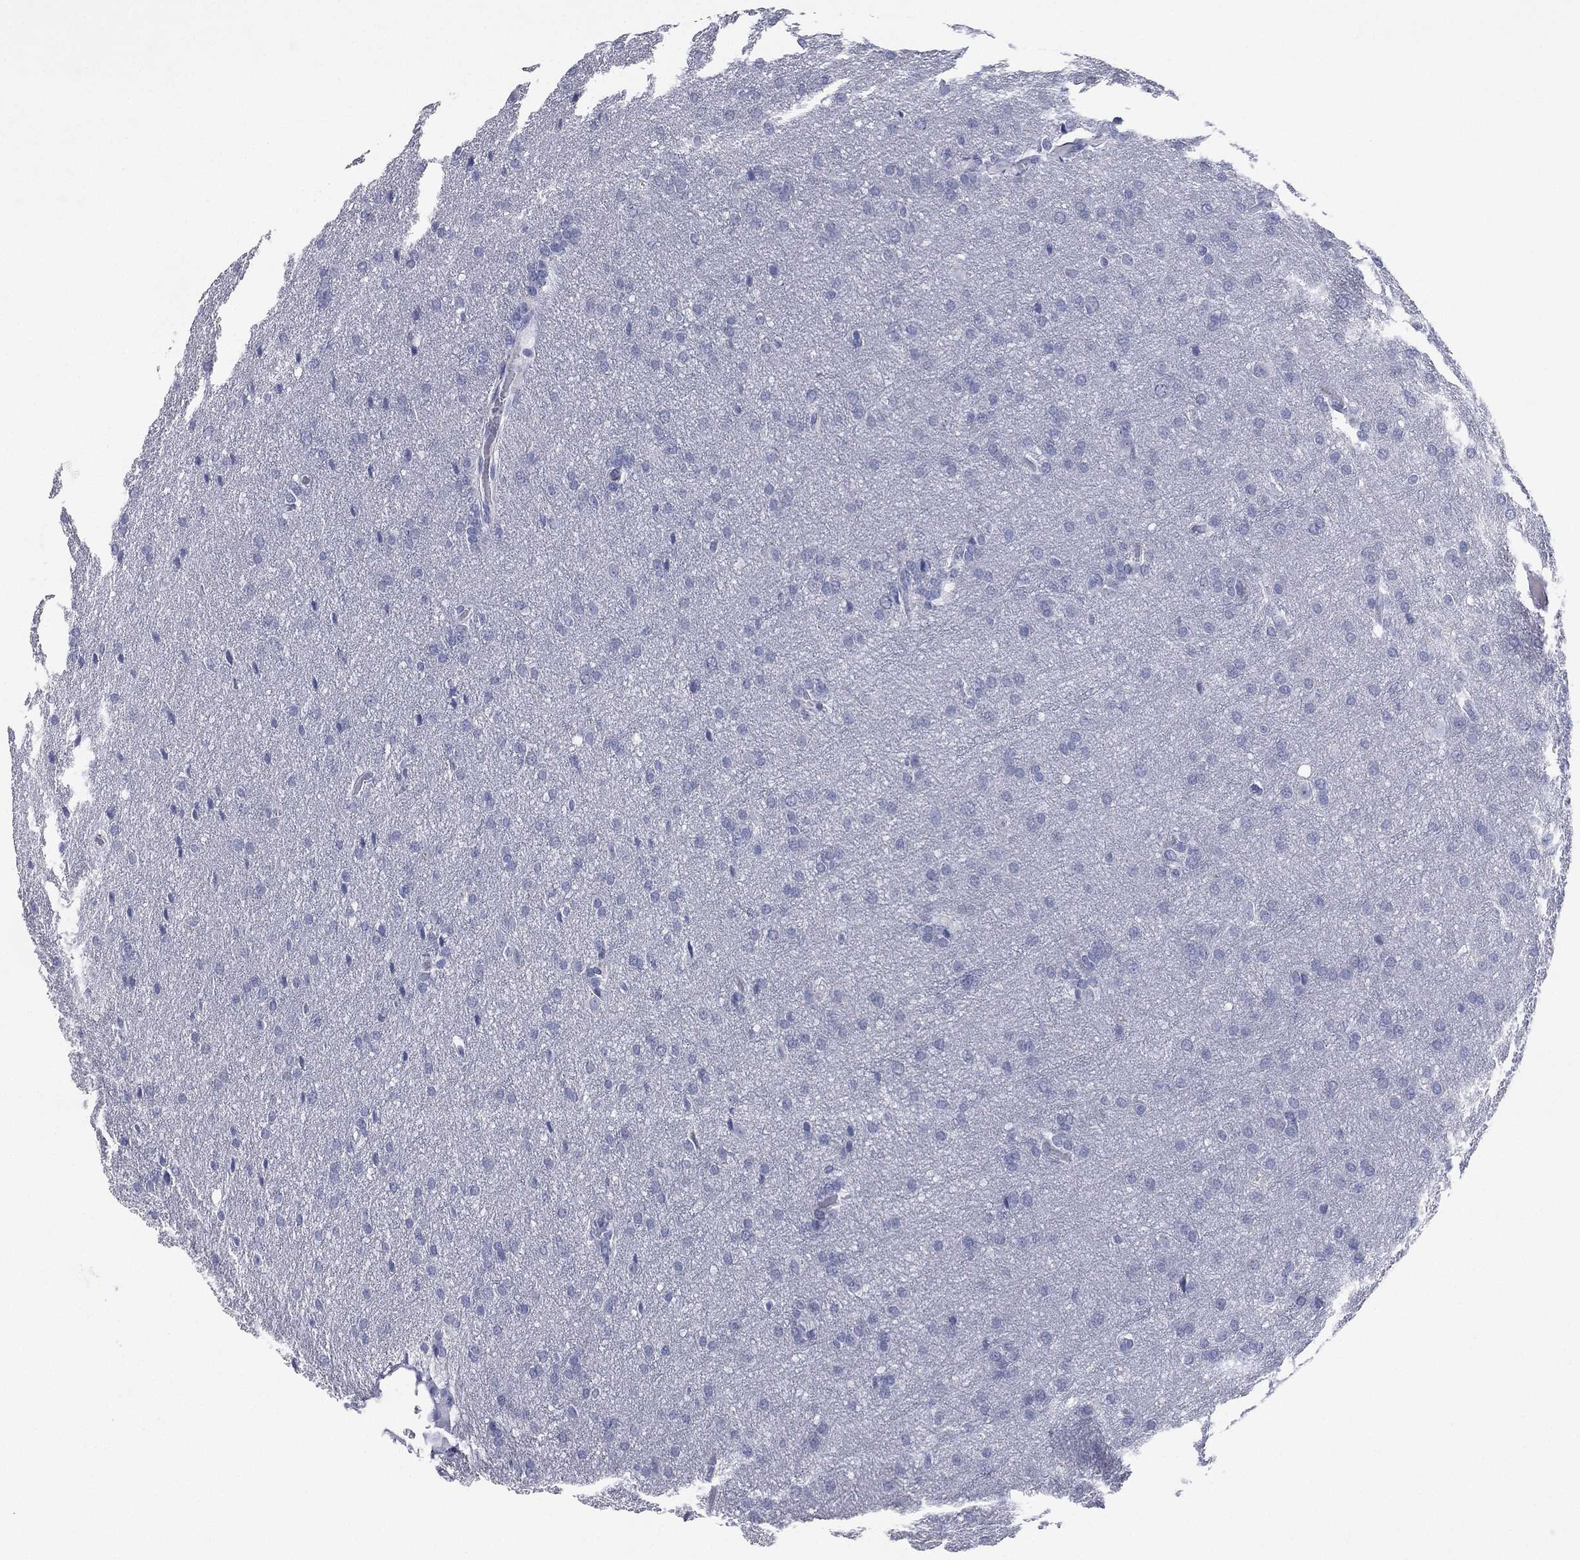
{"staining": {"intensity": "negative", "quantity": "none", "location": "none"}, "tissue": "glioma", "cell_type": "Tumor cells", "image_type": "cancer", "snomed": [{"axis": "morphology", "description": "Glioma, malignant, Low grade"}, {"axis": "topography", "description": "Brain"}], "caption": "Immunohistochemistry of glioma shows no positivity in tumor cells. Nuclei are stained in blue.", "gene": "KRT7", "patient": {"sex": "female", "age": 32}}